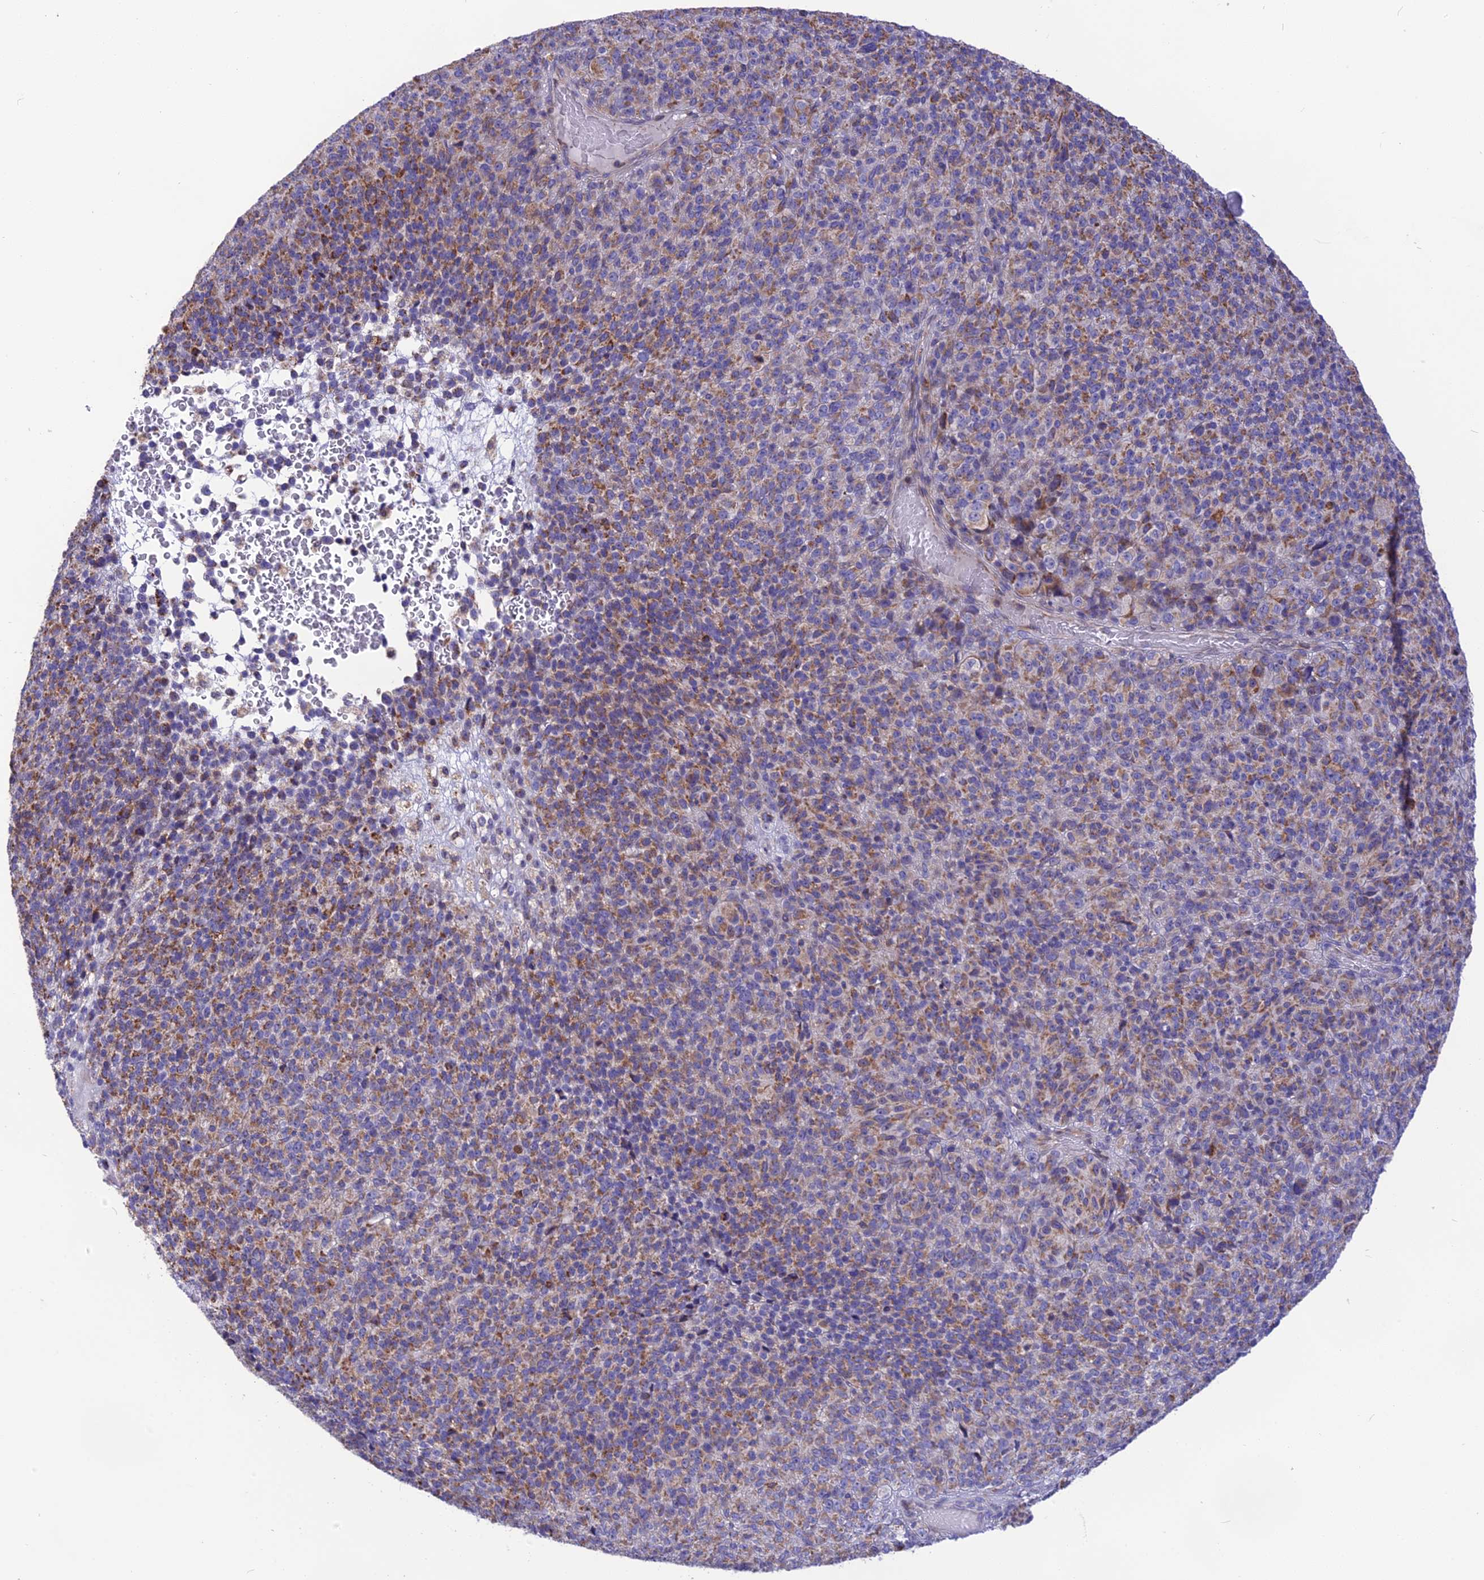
{"staining": {"intensity": "moderate", "quantity": "25%-75%", "location": "cytoplasmic/membranous"}, "tissue": "melanoma", "cell_type": "Tumor cells", "image_type": "cancer", "snomed": [{"axis": "morphology", "description": "Malignant melanoma, Metastatic site"}, {"axis": "topography", "description": "Brain"}], "caption": "Melanoma tissue reveals moderate cytoplasmic/membranous expression in about 25%-75% of tumor cells Using DAB (brown) and hematoxylin (blue) stains, captured at high magnification using brightfield microscopy.", "gene": "DOC2B", "patient": {"sex": "female", "age": 56}}